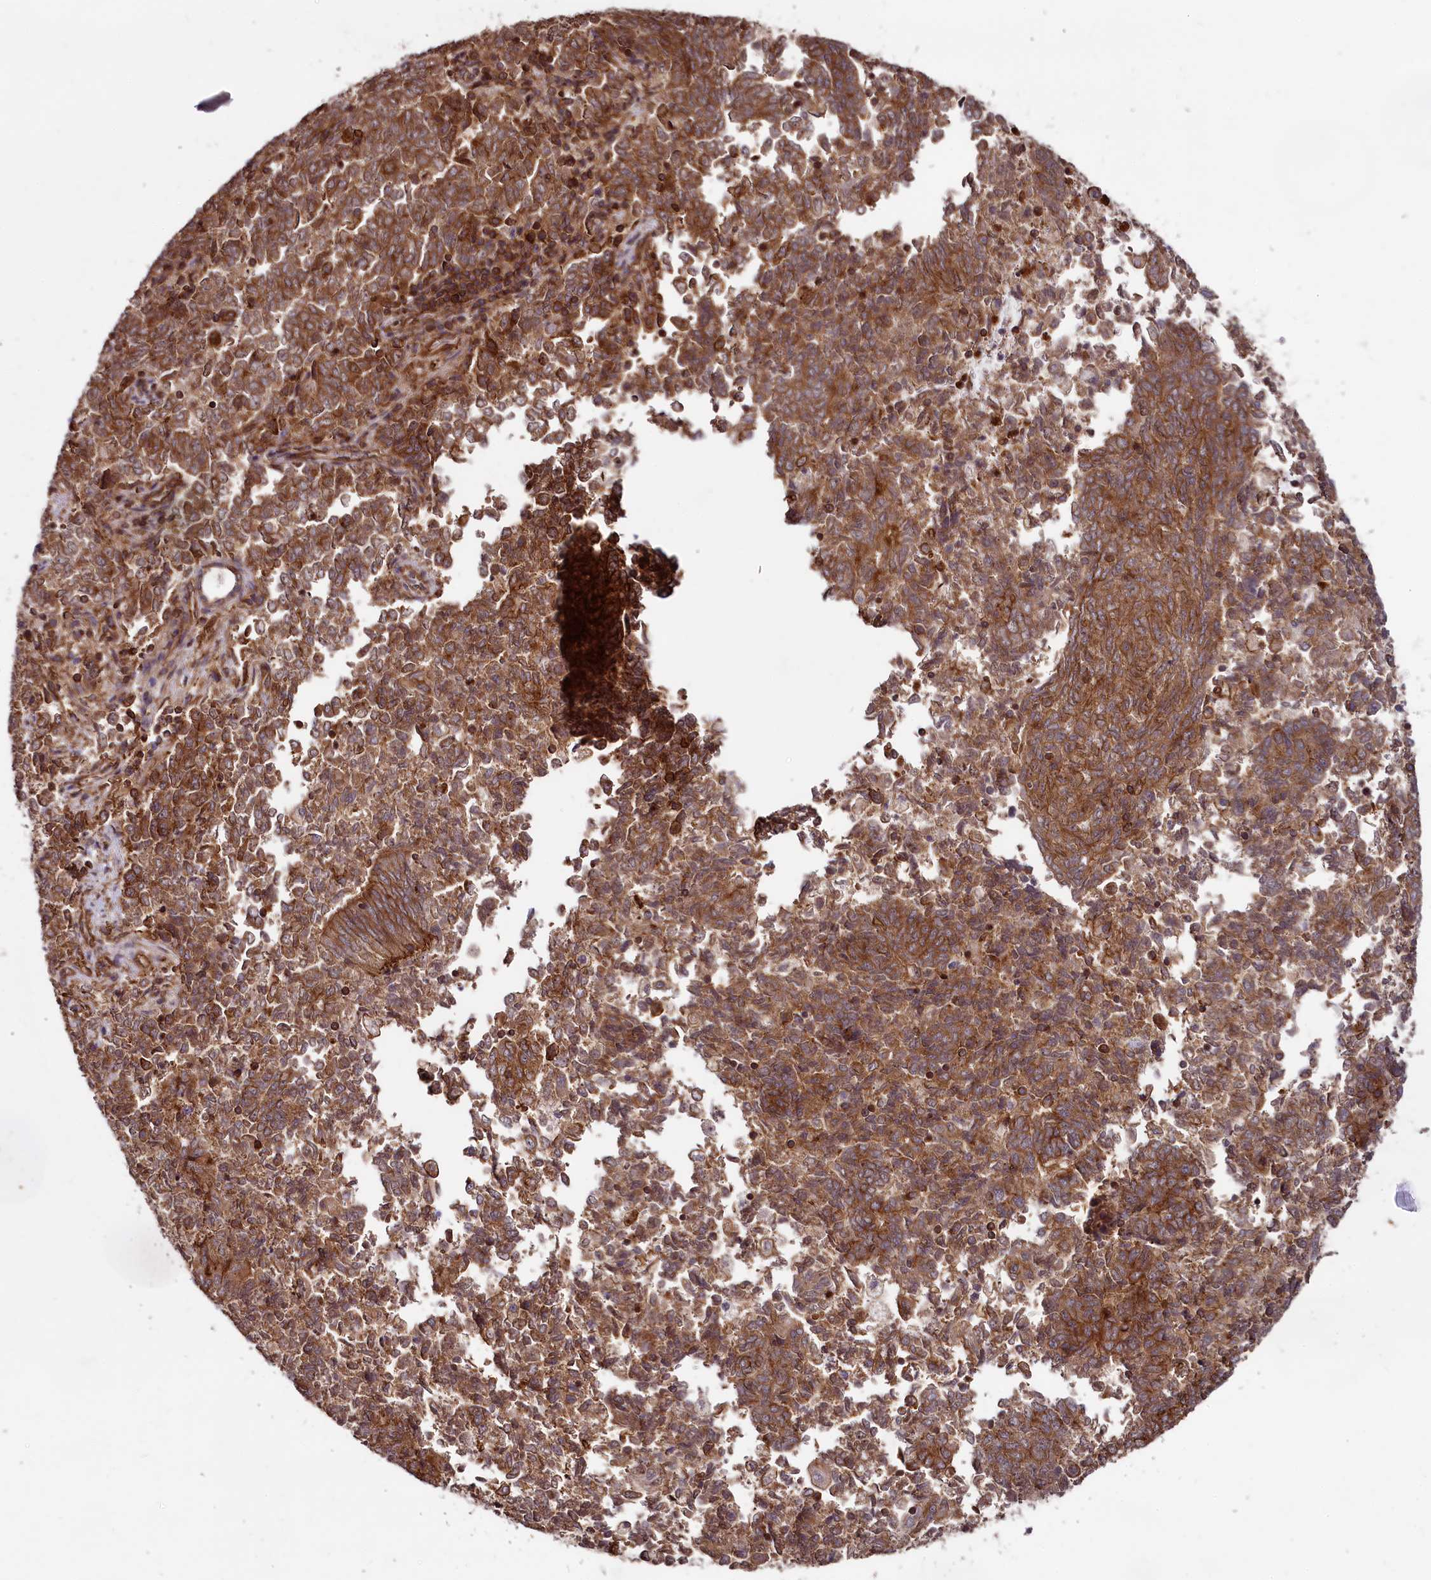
{"staining": {"intensity": "moderate", "quantity": ">75%", "location": "cytoplasmic/membranous"}, "tissue": "endometrial cancer", "cell_type": "Tumor cells", "image_type": "cancer", "snomed": [{"axis": "morphology", "description": "Adenocarcinoma, NOS"}, {"axis": "topography", "description": "Endometrium"}], "caption": "IHC photomicrograph of human endometrial adenocarcinoma stained for a protein (brown), which demonstrates medium levels of moderate cytoplasmic/membranous positivity in about >75% of tumor cells.", "gene": "SVIP", "patient": {"sex": "female", "age": 80}}